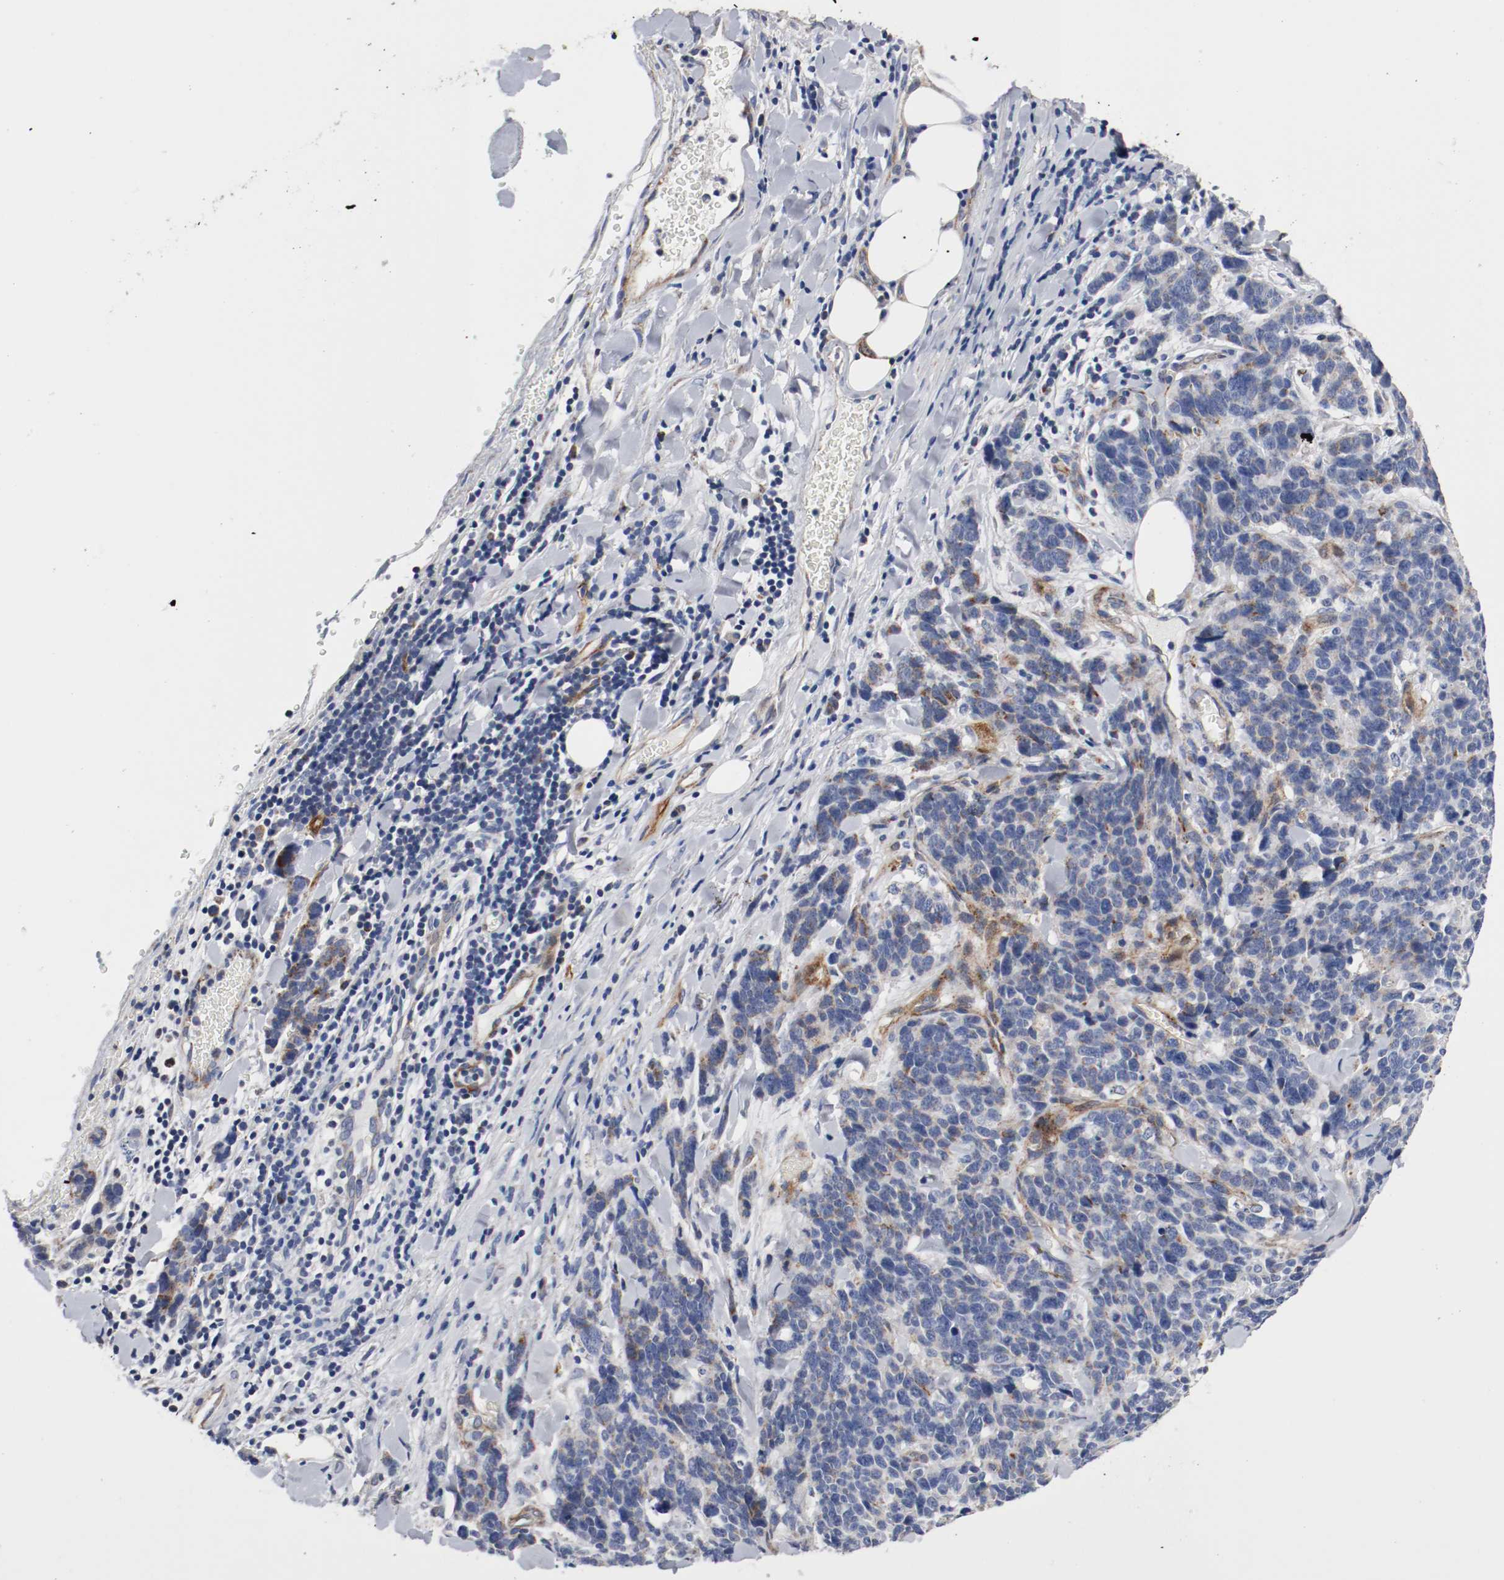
{"staining": {"intensity": "weak", "quantity": "<25%", "location": "cytoplasmic/membranous"}, "tissue": "lung cancer", "cell_type": "Tumor cells", "image_type": "cancer", "snomed": [{"axis": "morphology", "description": "Neoplasm, malignant, NOS"}, {"axis": "topography", "description": "Lung"}], "caption": "Image shows no significant protein positivity in tumor cells of lung cancer.", "gene": "TUBD1", "patient": {"sex": "female", "age": 58}}